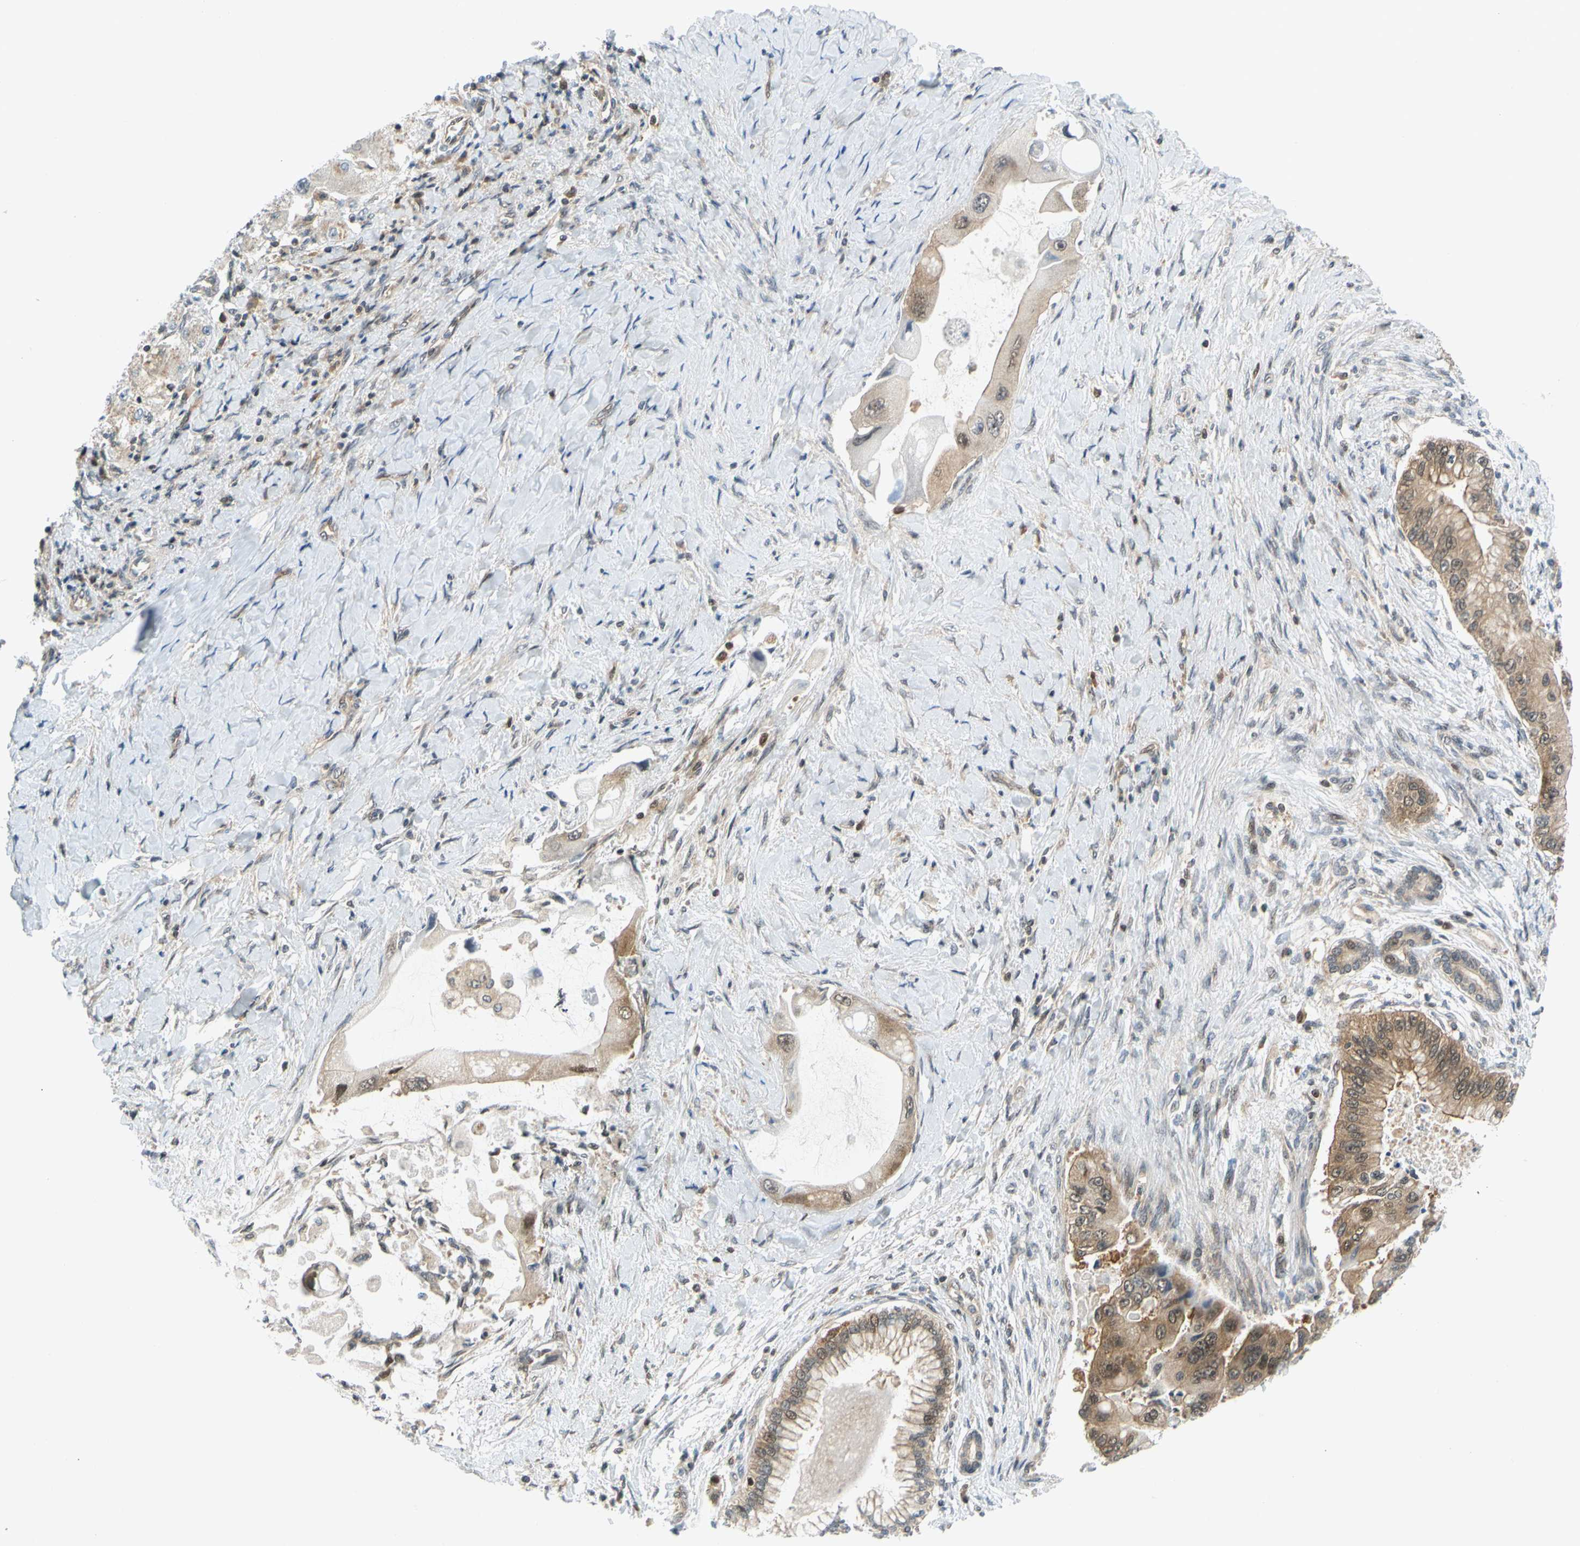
{"staining": {"intensity": "moderate", "quantity": ">75%", "location": "cytoplasmic/membranous"}, "tissue": "liver cancer", "cell_type": "Tumor cells", "image_type": "cancer", "snomed": [{"axis": "morphology", "description": "Normal tissue, NOS"}, {"axis": "morphology", "description": "Cholangiocarcinoma"}, {"axis": "topography", "description": "Liver"}, {"axis": "topography", "description": "Peripheral nerve tissue"}], "caption": "Immunohistochemical staining of human cholangiocarcinoma (liver) exhibits medium levels of moderate cytoplasmic/membranous staining in approximately >75% of tumor cells.", "gene": "MAPK9", "patient": {"sex": "male", "age": 50}}